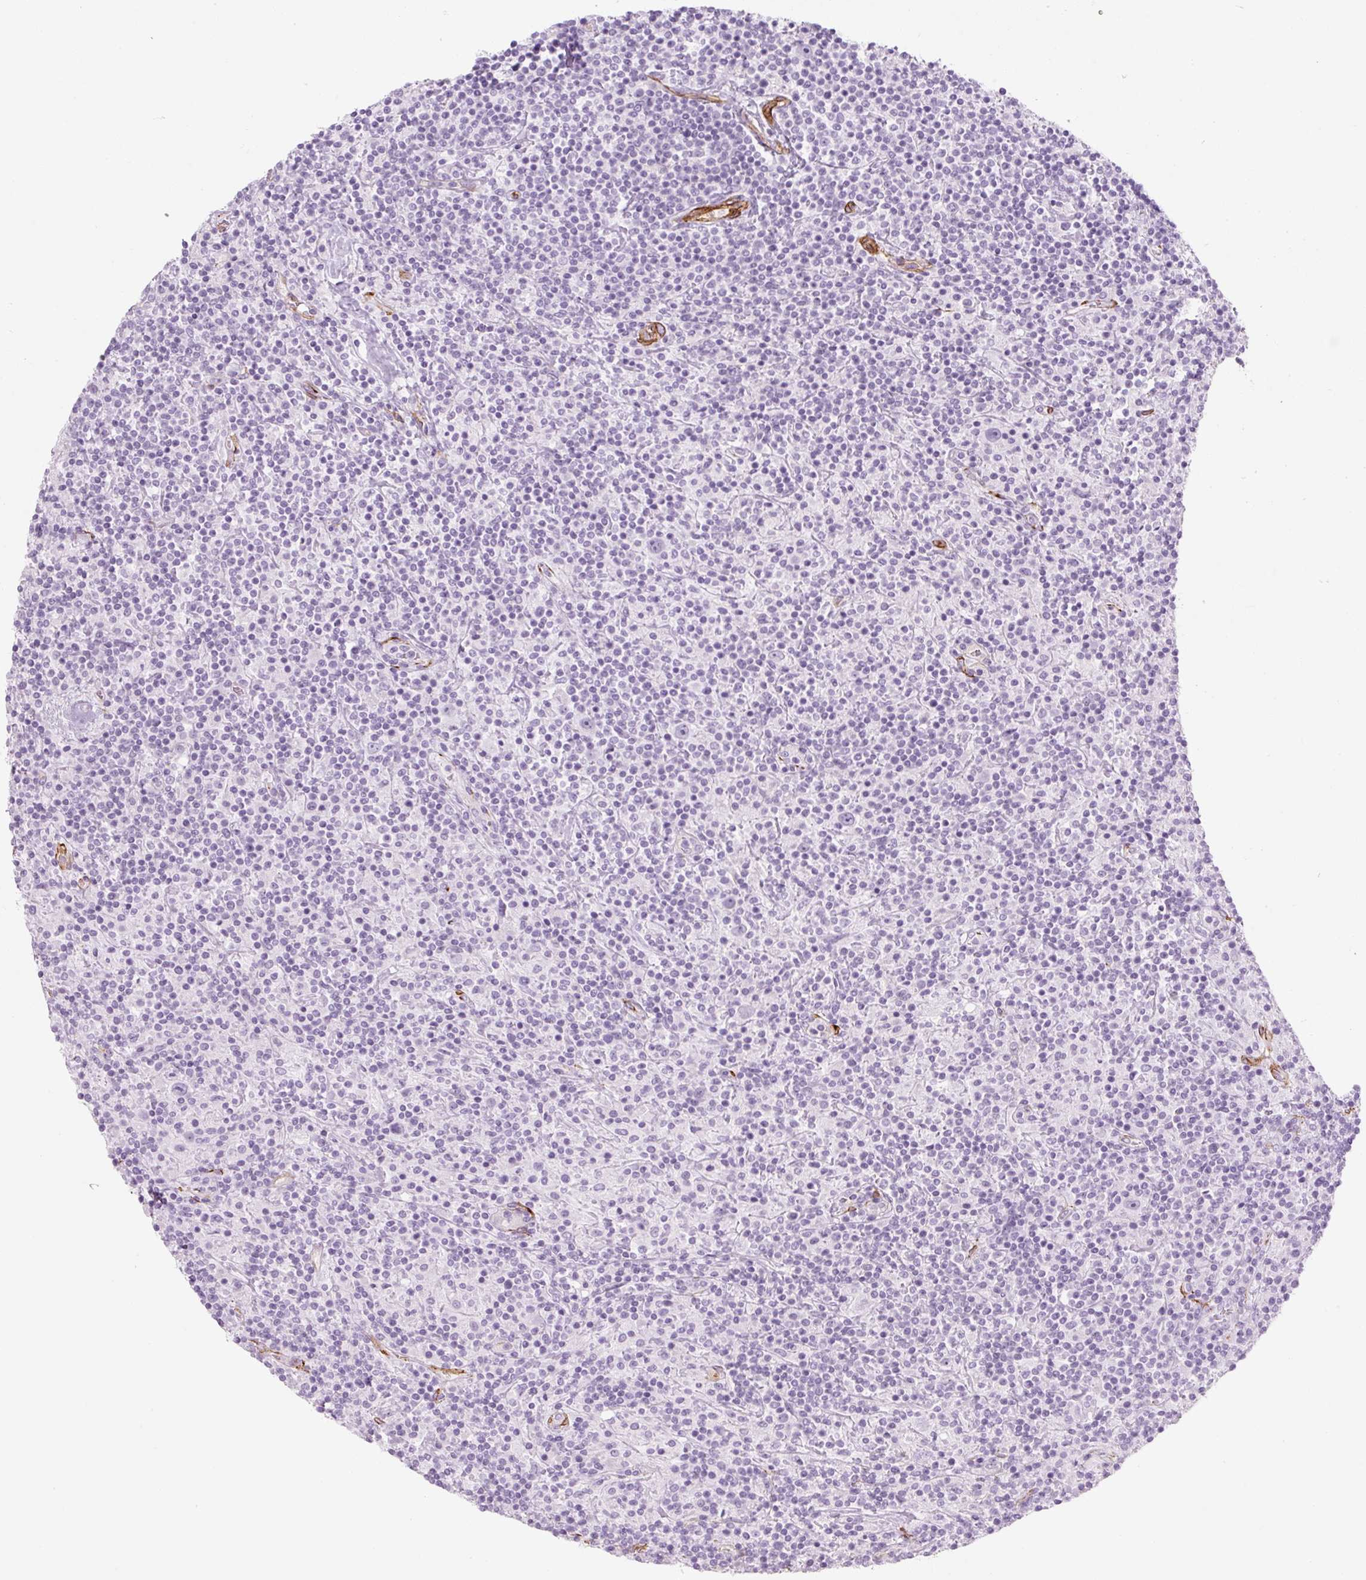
{"staining": {"intensity": "negative", "quantity": "none", "location": "none"}, "tissue": "lymphoma", "cell_type": "Tumor cells", "image_type": "cancer", "snomed": [{"axis": "morphology", "description": "Hodgkin's disease, NOS"}, {"axis": "topography", "description": "Lymph node"}], "caption": "DAB immunohistochemical staining of Hodgkin's disease shows no significant positivity in tumor cells.", "gene": "CAVIN3", "patient": {"sex": "male", "age": 70}}